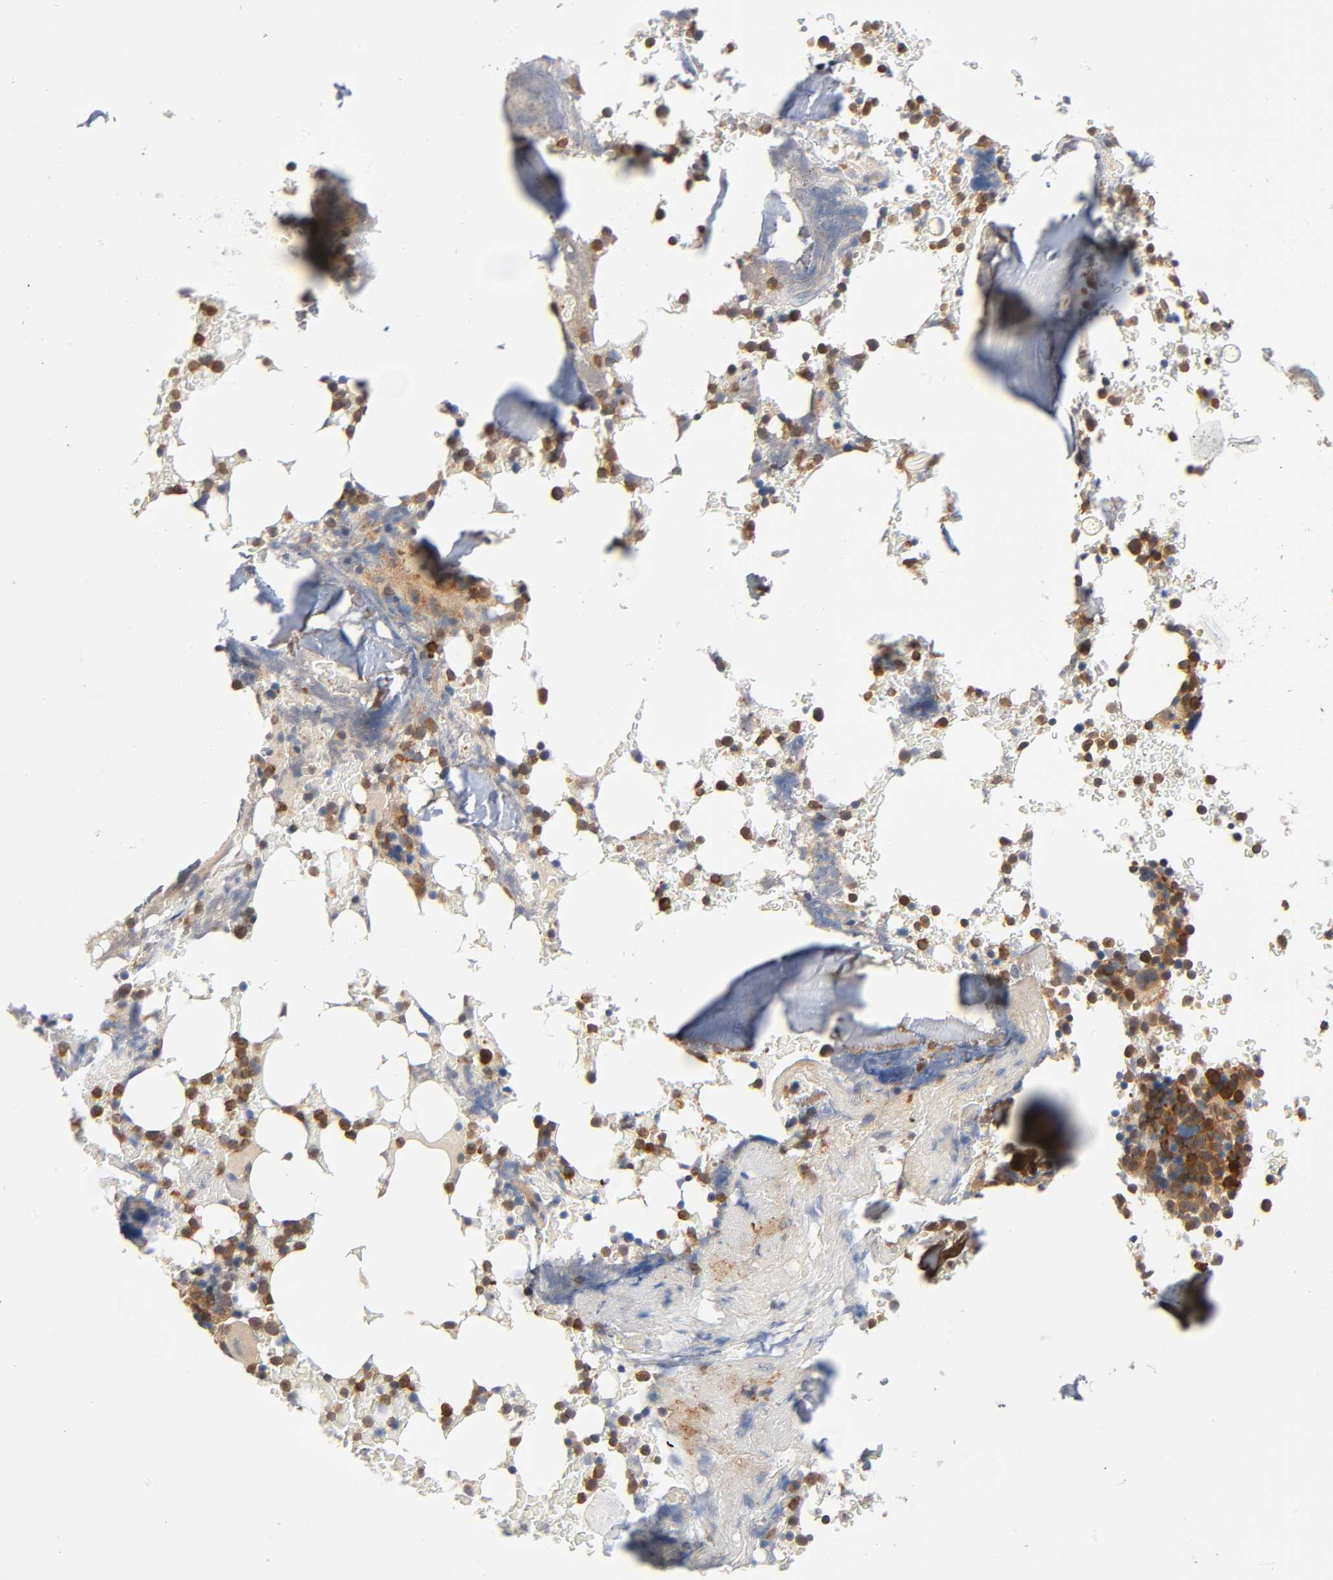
{"staining": {"intensity": "strong", "quantity": "25%-75%", "location": "cytoplasmic/membranous"}, "tissue": "bone marrow", "cell_type": "Hematopoietic cells", "image_type": "normal", "snomed": [{"axis": "morphology", "description": "Normal tissue, NOS"}, {"axis": "topography", "description": "Bone marrow"}], "caption": "High-power microscopy captured an immunohistochemistry (IHC) micrograph of unremarkable bone marrow, revealing strong cytoplasmic/membranous expression in about 25%-75% of hematopoietic cells.", "gene": "PRKAB1", "patient": {"sex": "female", "age": 66}}